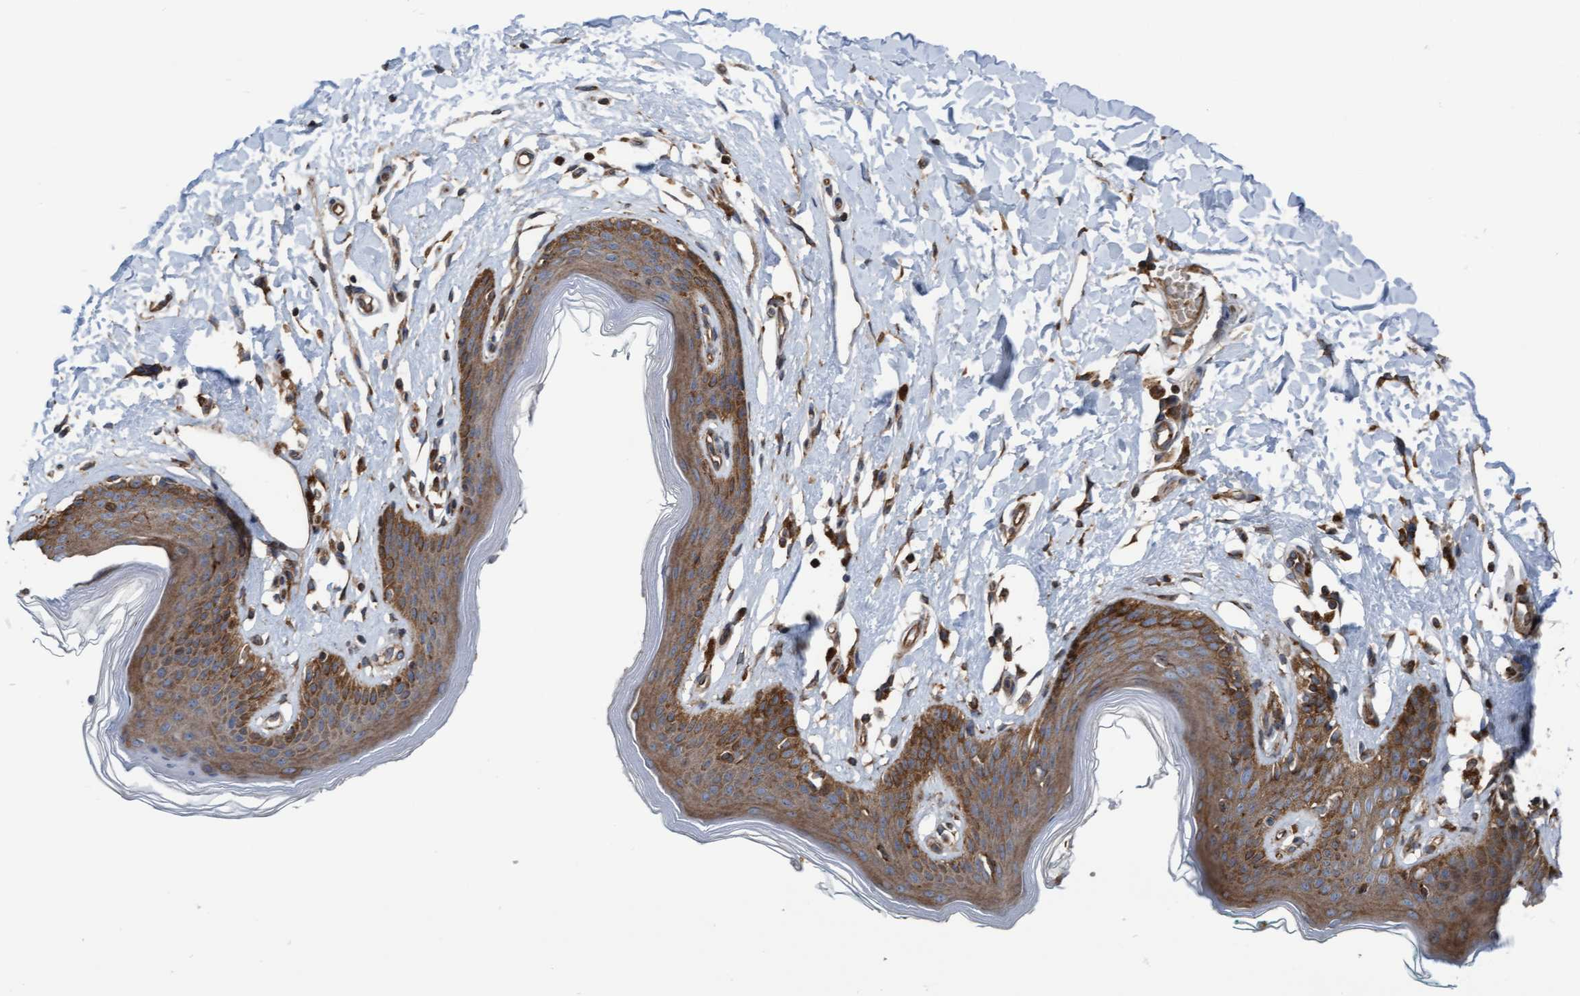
{"staining": {"intensity": "strong", "quantity": ">75%", "location": "cytoplasmic/membranous"}, "tissue": "skin", "cell_type": "Epidermal cells", "image_type": "normal", "snomed": [{"axis": "morphology", "description": "Normal tissue, NOS"}, {"axis": "topography", "description": "Vulva"}], "caption": "Approximately >75% of epidermal cells in benign skin demonstrate strong cytoplasmic/membranous protein staining as visualized by brown immunohistochemical staining.", "gene": "RAP1GAP2", "patient": {"sex": "female", "age": 66}}